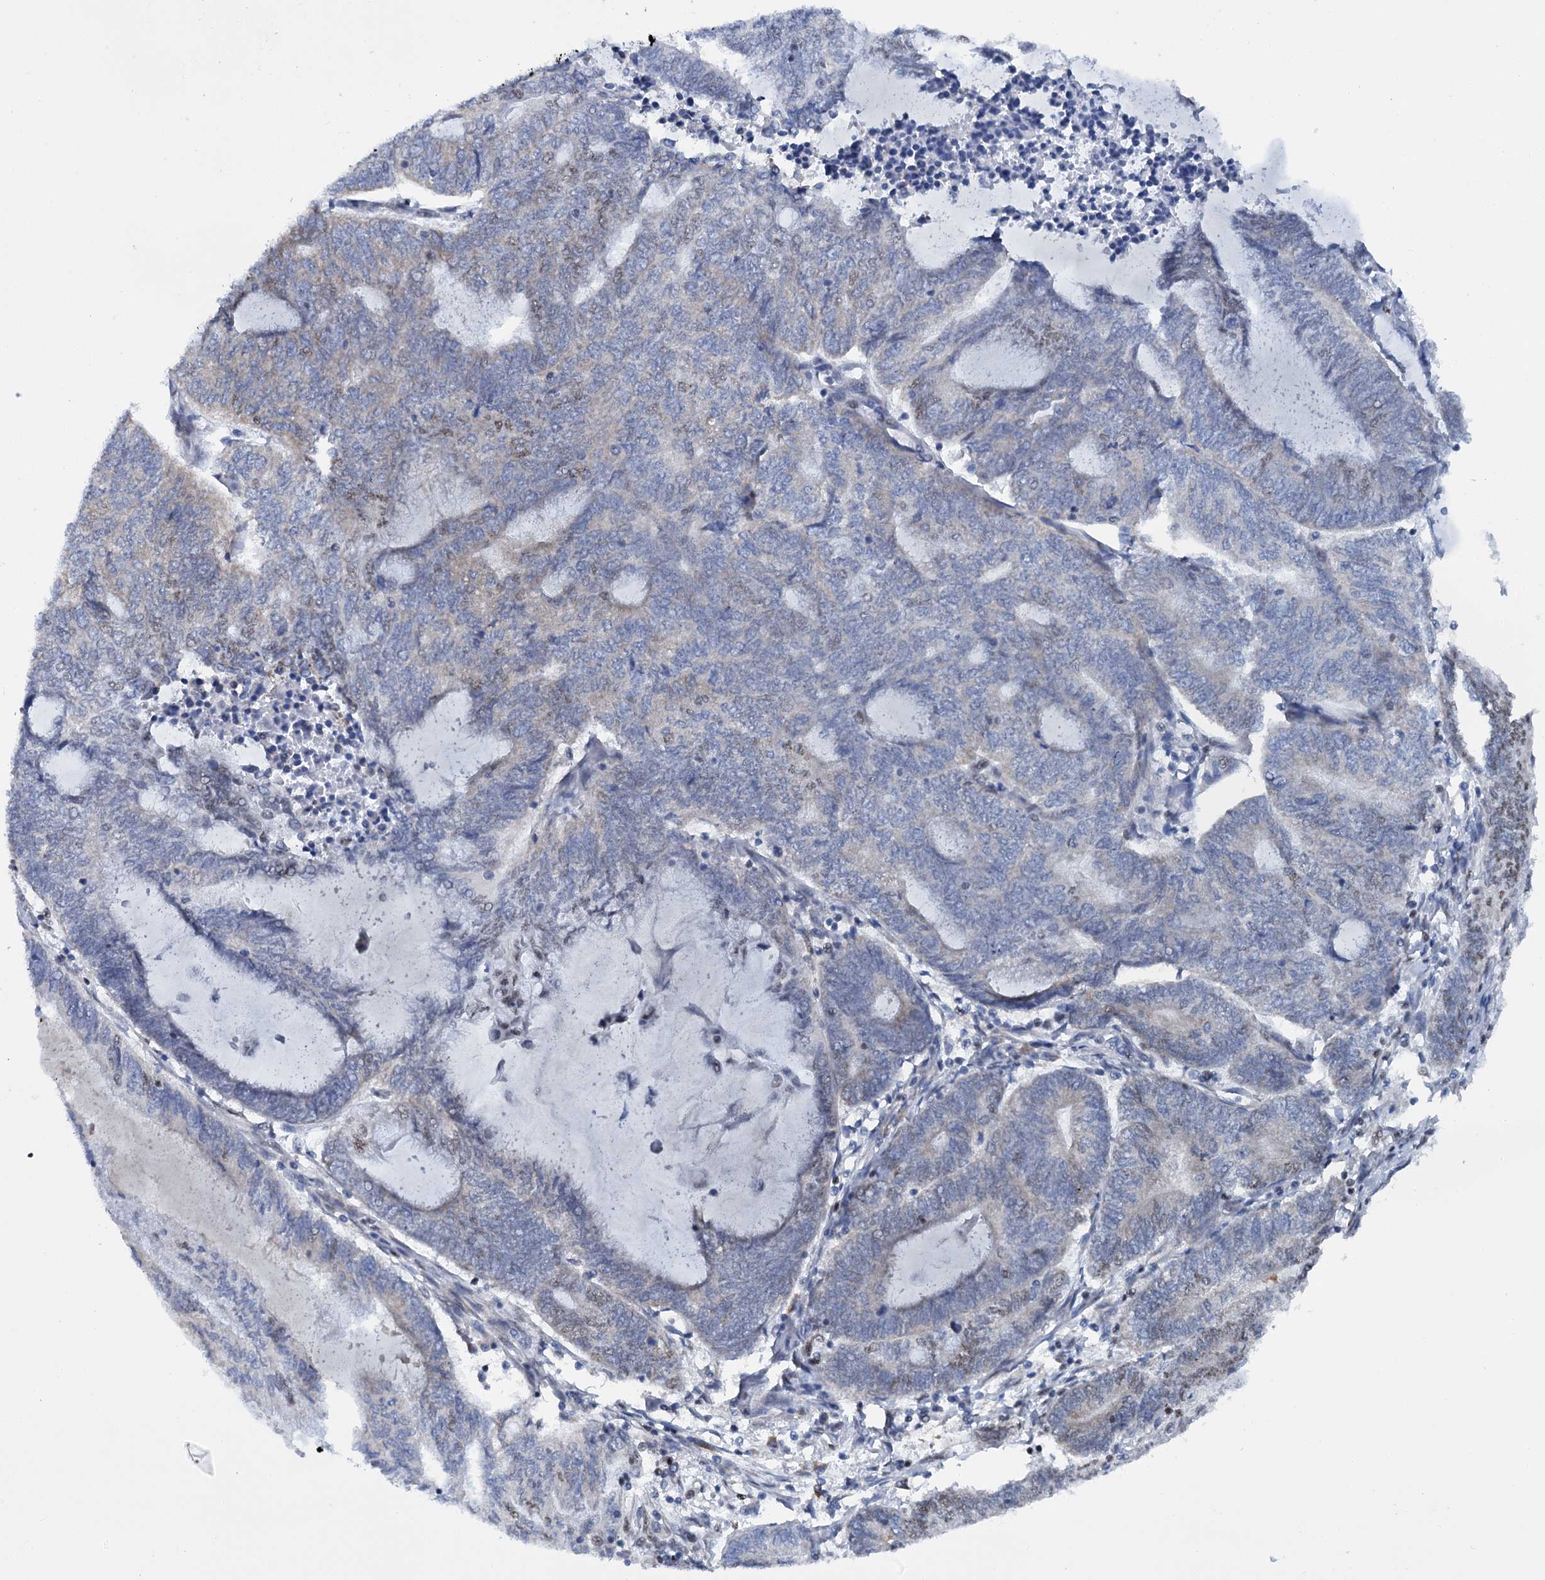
{"staining": {"intensity": "moderate", "quantity": "<25%", "location": "nuclear"}, "tissue": "endometrial cancer", "cell_type": "Tumor cells", "image_type": "cancer", "snomed": [{"axis": "morphology", "description": "Adenocarcinoma, NOS"}, {"axis": "topography", "description": "Uterus"}, {"axis": "topography", "description": "Endometrium"}], "caption": "Moderate nuclear positivity for a protein is appreciated in approximately <25% of tumor cells of endometrial cancer (adenocarcinoma) using IHC.", "gene": "SREK1", "patient": {"sex": "female", "age": 70}}